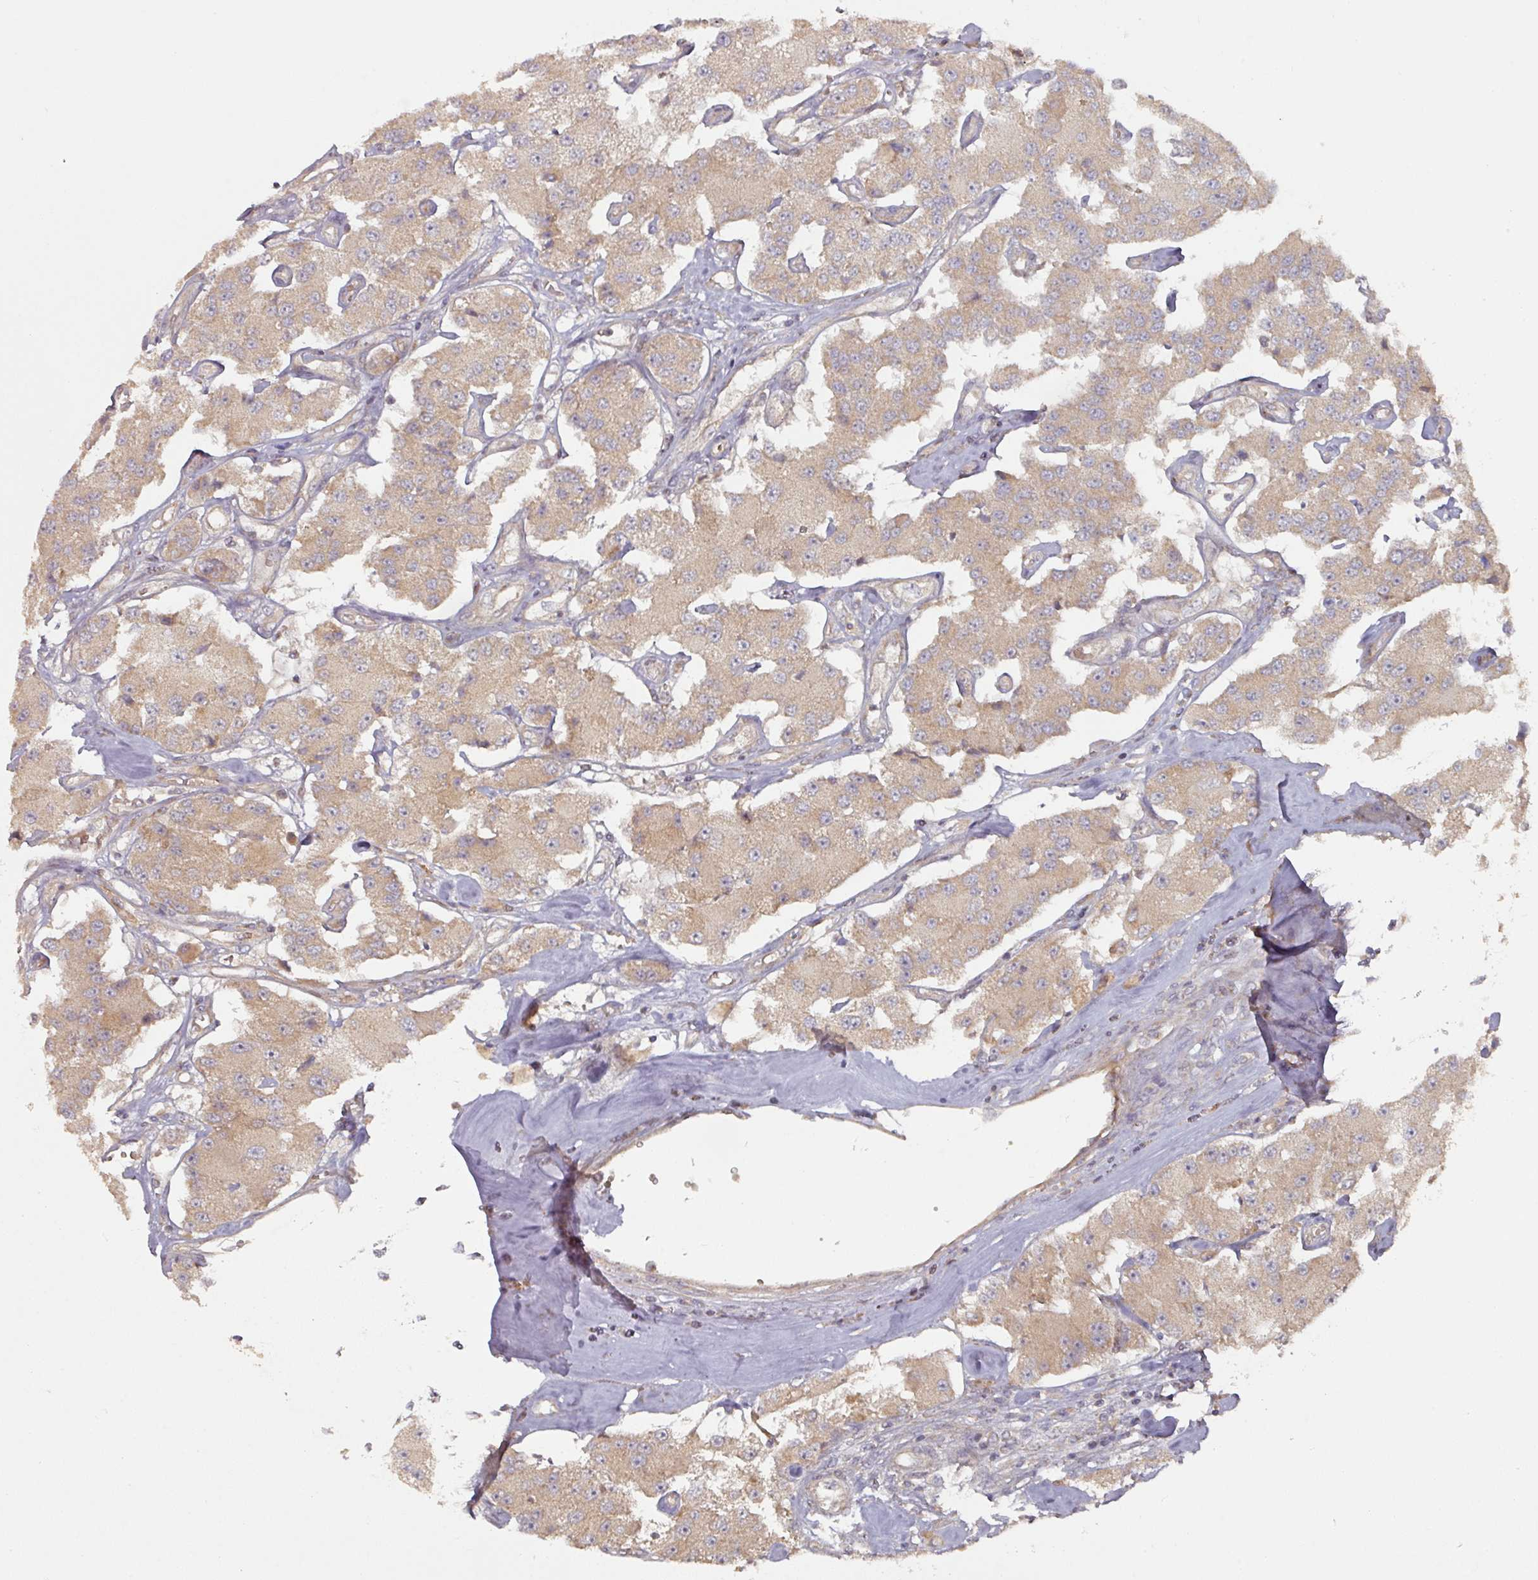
{"staining": {"intensity": "moderate", "quantity": ">75%", "location": "cytoplasmic/membranous"}, "tissue": "carcinoid", "cell_type": "Tumor cells", "image_type": "cancer", "snomed": [{"axis": "morphology", "description": "Carcinoid, malignant, NOS"}, {"axis": "topography", "description": "Pancreas"}], "caption": "High-power microscopy captured an immunohistochemistry (IHC) image of carcinoid (malignant), revealing moderate cytoplasmic/membranous positivity in about >75% of tumor cells.", "gene": "DNAJC7", "patient": {"sex": "male", "age": 41}}